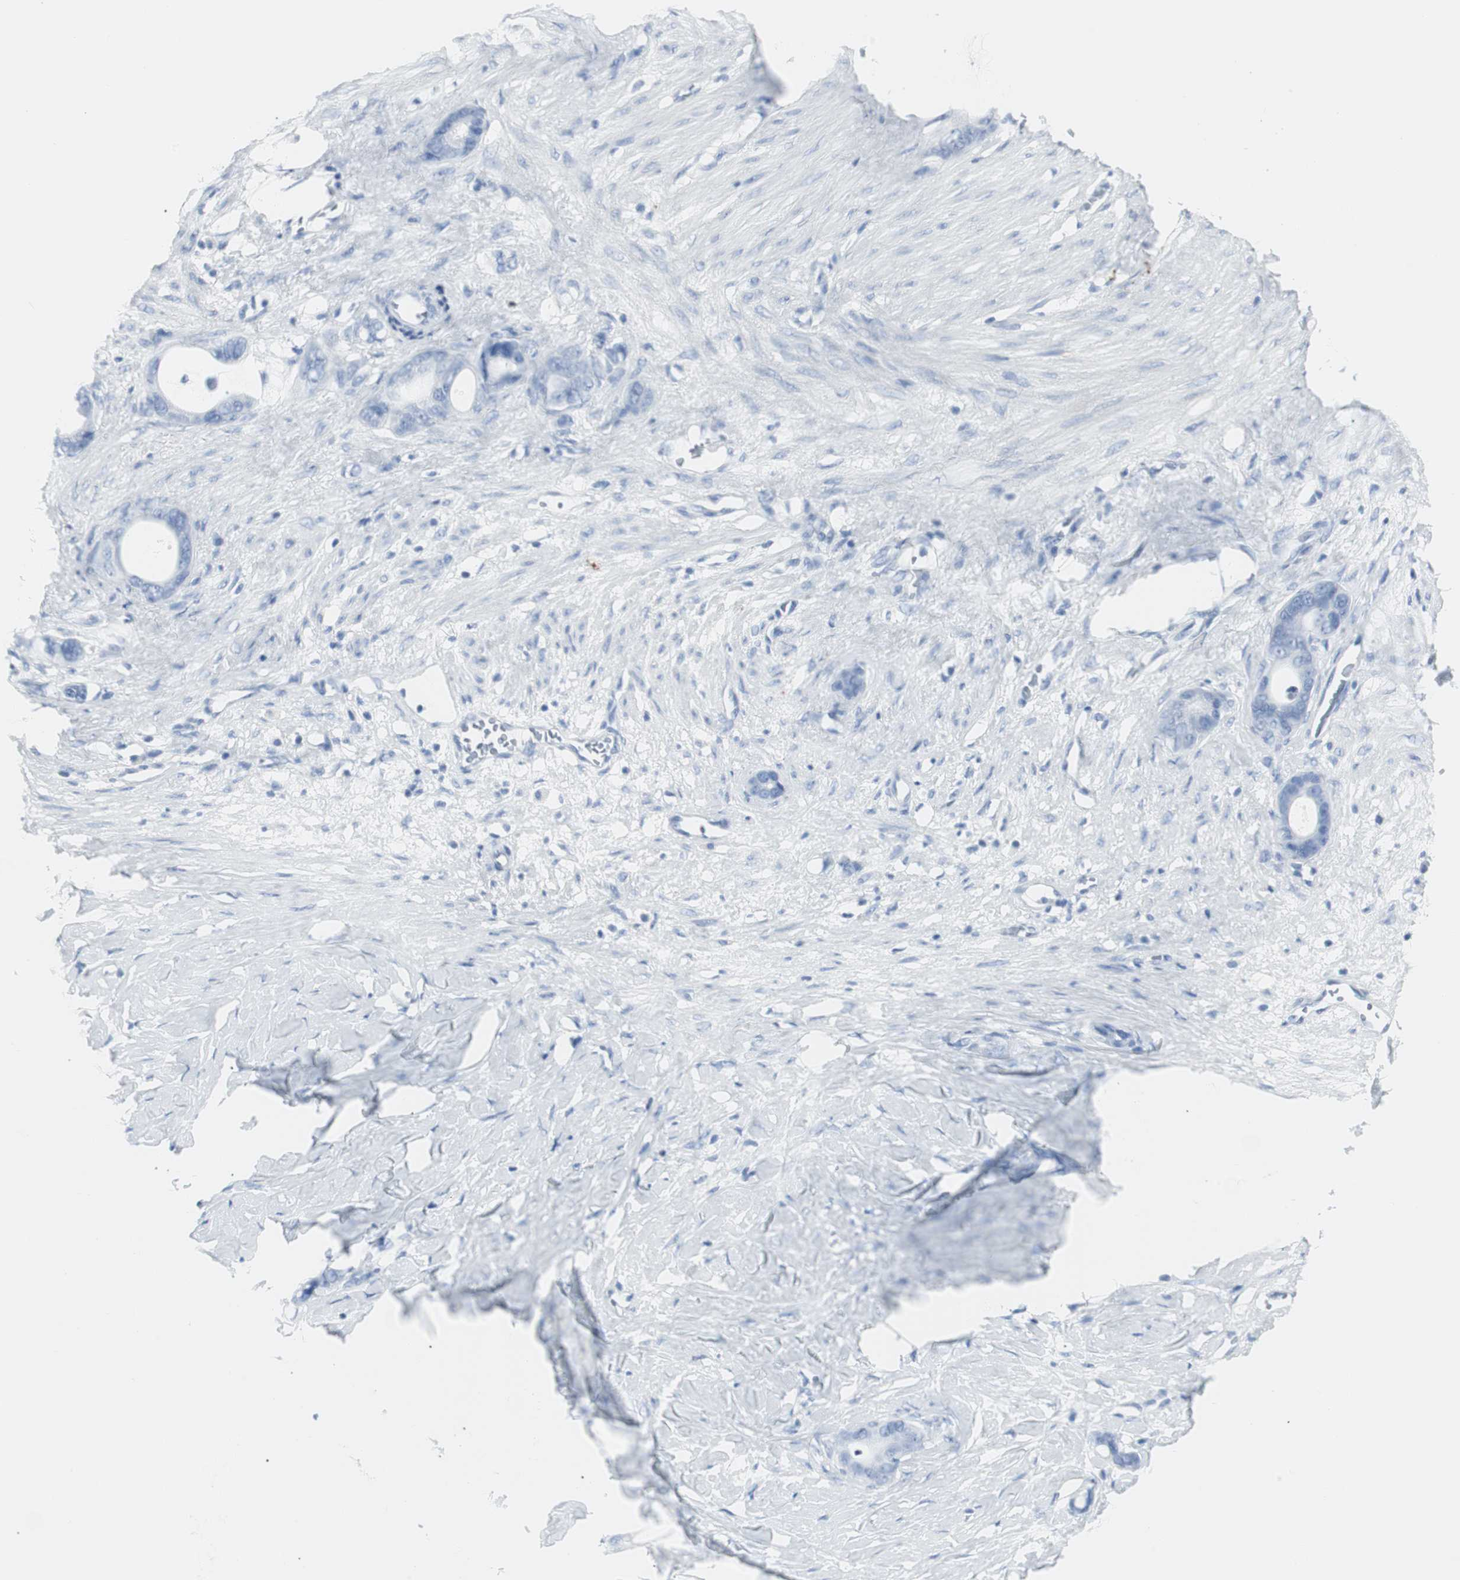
{"staining": {"intensity": "negative", "quantity": "none", "location": "none"}, "tissue": "stomach cancer", "cell_type": "Tumor cells", "image_type": "cancer", "snomed": [{"axis": "morphology", "description": "Adenocarcinoma, NOS"}, {"axis": "topography", "description": "Stomach"}], "caption": "High power microscopy histopathology image of an immunohistochemistry image of stomach cancer, revealing no significant expression in tumor cells. The staining is performed using DAB brown chromogen with nuclei counter-stained in using hematoxylin.", "gene": "GAP43", "patient": {"sex": "female", "age": 75}}